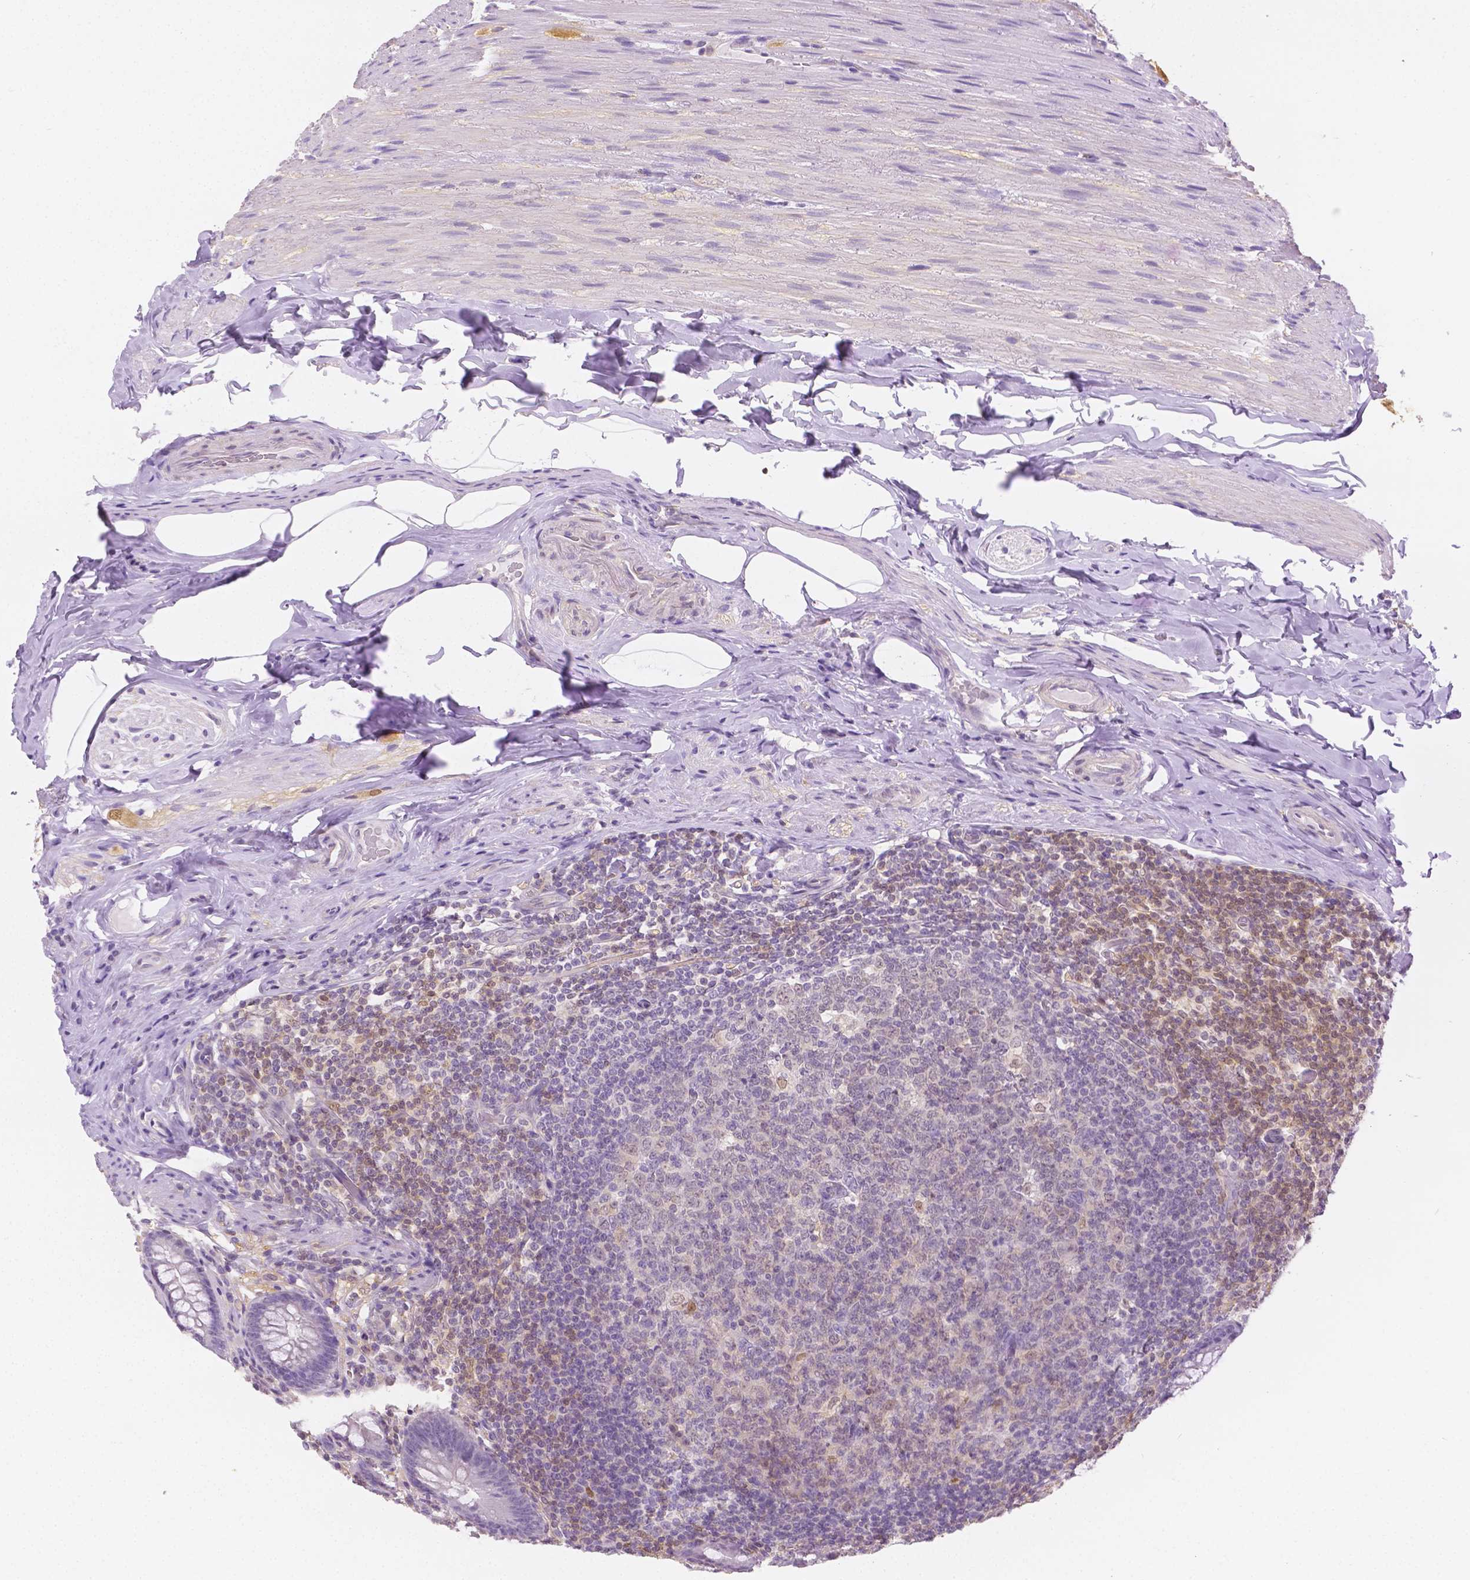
{"staining": {"intensity": "negative", "quantity": "none", "location": "none"}, "tissue": "appendix", "cell_type": "Glandular cells", "image_type": "normal", "snomed": [{"axis": "morphology", "description": "Normal tissue, NOS"}, {"axis": "topography", "description": "Appendix"}], "caption": "Appendix was stained to show a protein in brown. There is no significant expression in glandular cells. The staining is performed using DAB (3,3'-diaminobenzidine) brown chromogen with nuclei counter-stained in using hematoxylin.", "gene": "SGTB", "patient": {"sex": "male", "age": 71}}